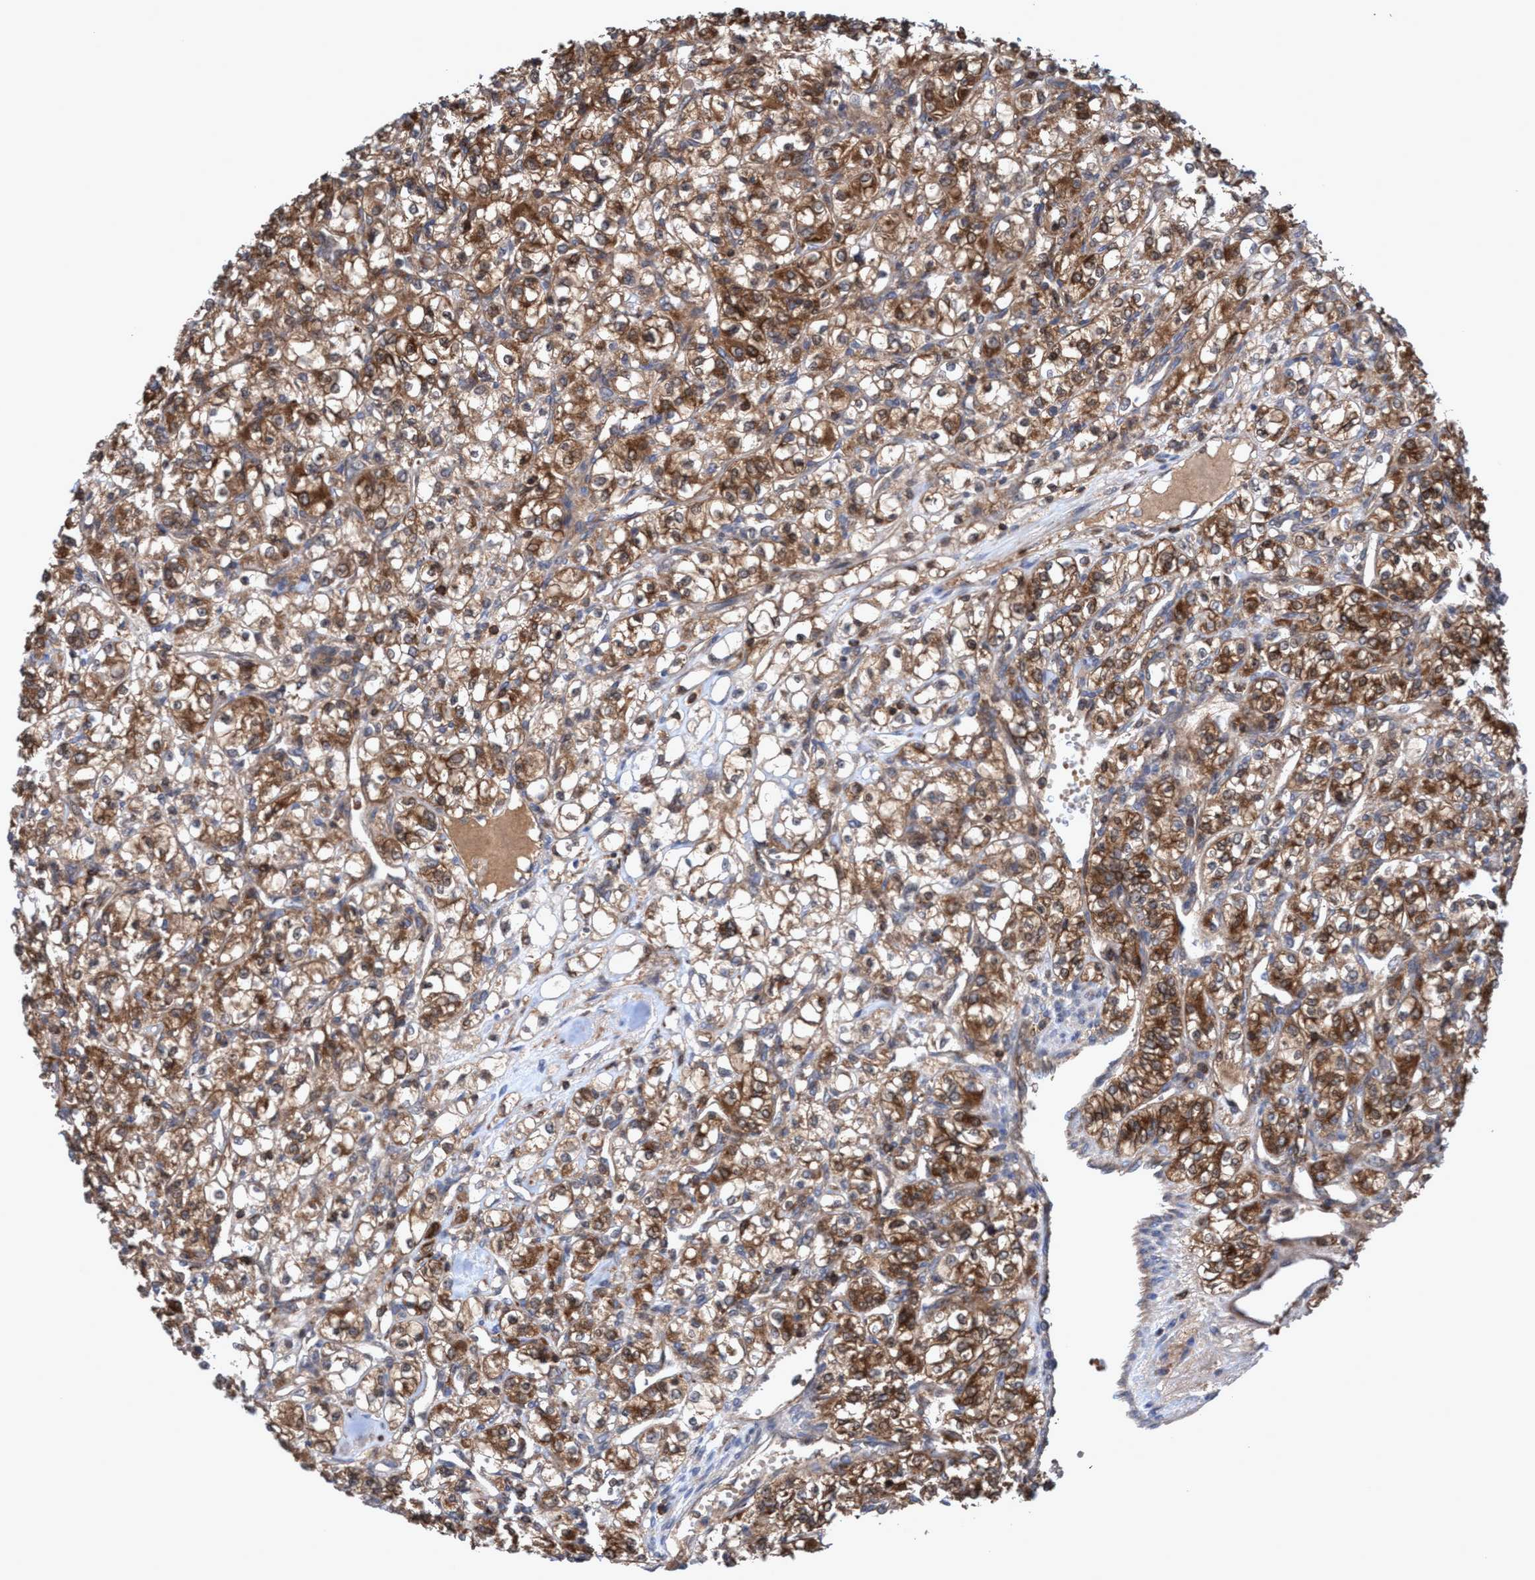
{"staining": {"intensity": "moderate", "quantity": ">75%", "location": "cytoplasmic/membranous"}, "tissue": "renal cancer", "cell_type": "Tumor cells", "image_type": "cancer", "snomed": [{"axis": "morphology", "description": "Adenocarcinoma, NOS"}, {"axis": "topography", "description": "Kidney"}], "caption": "This is a photomicrograph of immunohistochemistry staining of renal adenocarcinoma, which shows moderate staining in the cytoplasmic/membranous of tumor cells.", "gene": "GLOD4", "patient": {"sex": "male", "age": 77}}